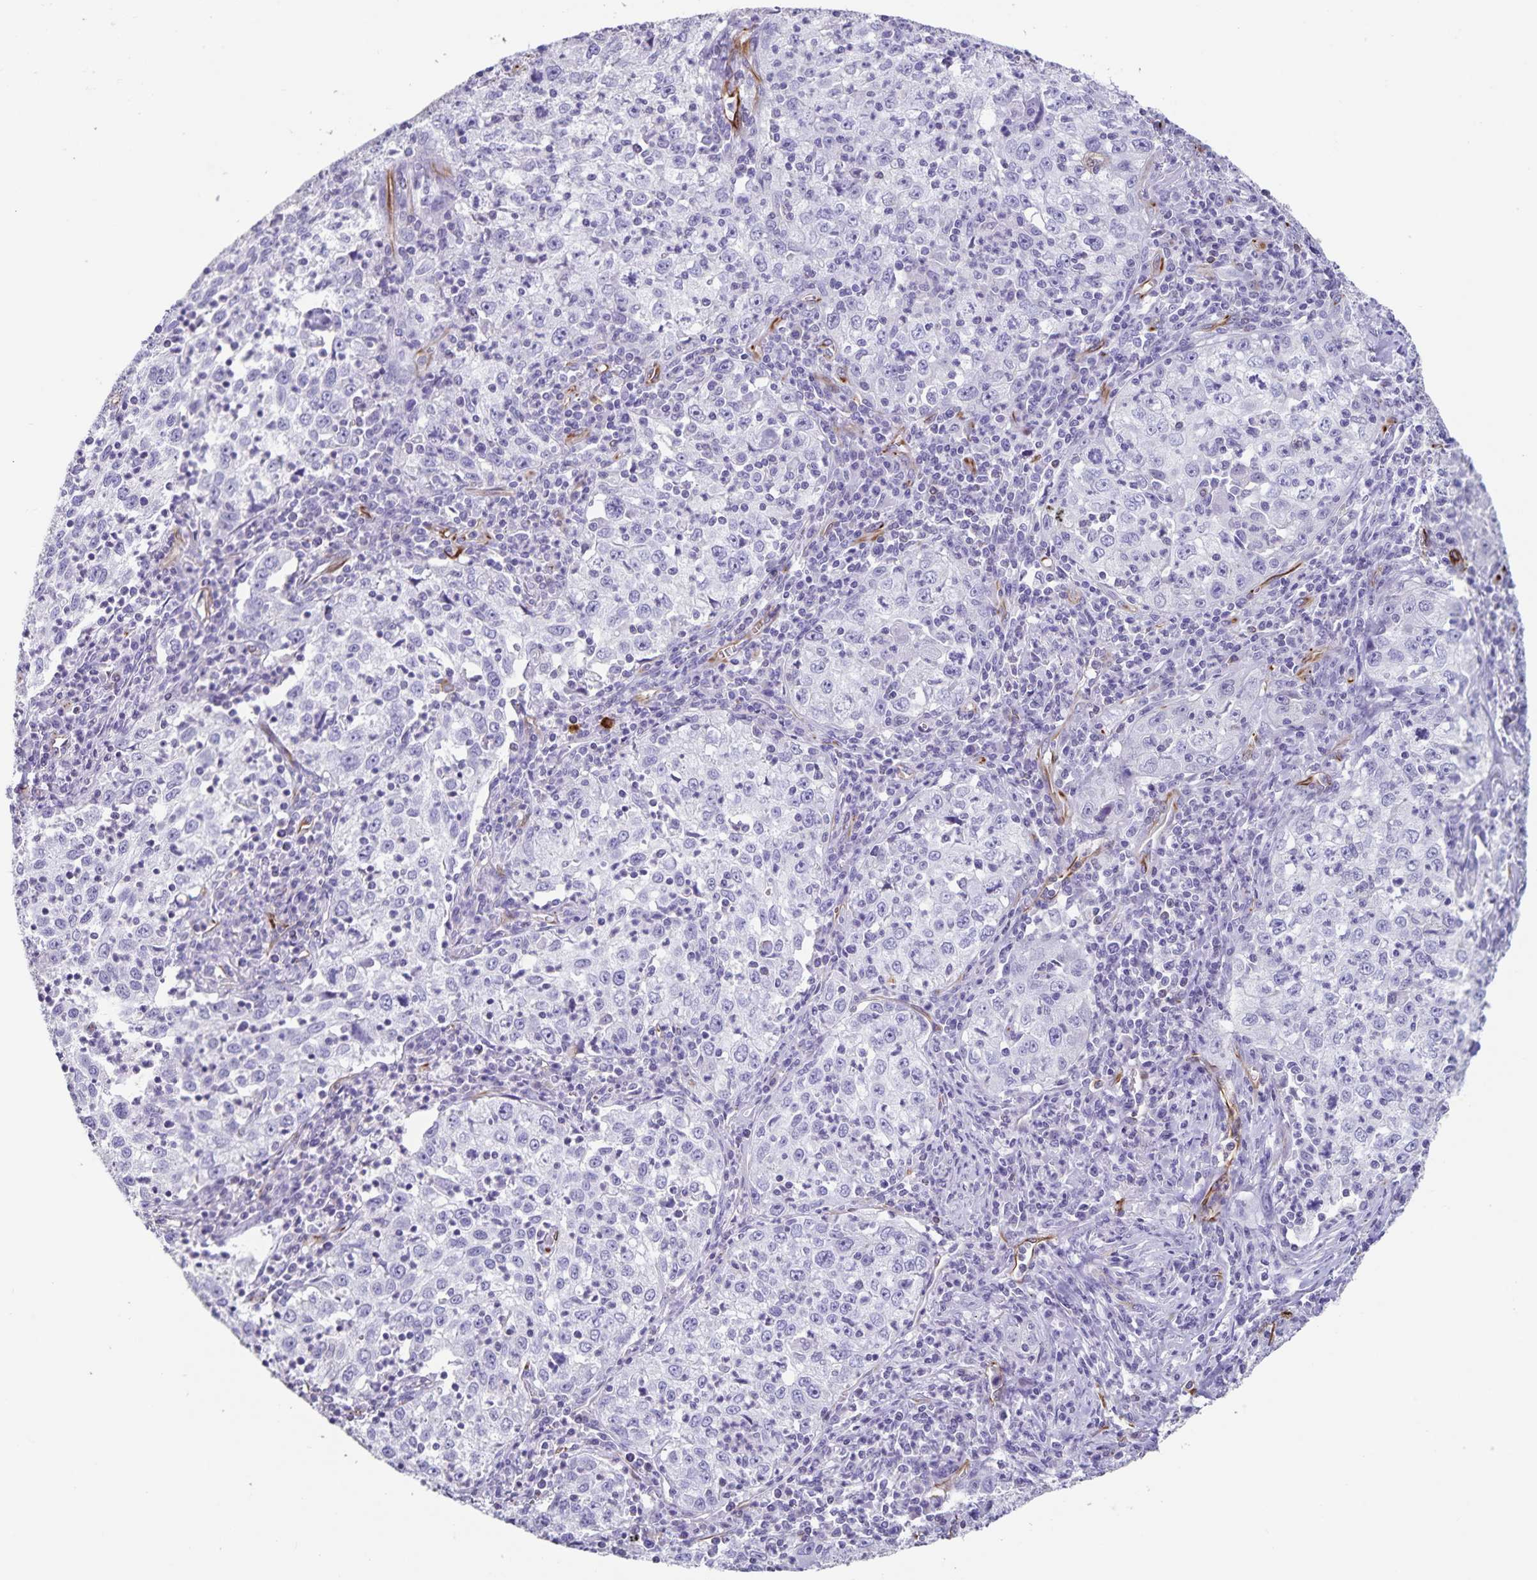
{"staining": {"intensity": "negative", "quantity": "none", "location": "none"}, "tissue": "lung cancer", "cell_type": "Tumor cells", "image_type": "cancer", "snomed": [{"axis": "morphology", "description": "Squamous cell carcinoma, NOS"}, {"axis": "topography", "description": "Lung"}], "caption": "An image of human lung squamous cell carcinoma is negative for staining in tumor cells.", "gene": "SYNM", "patient": {"sex": "male", "age": 71}}